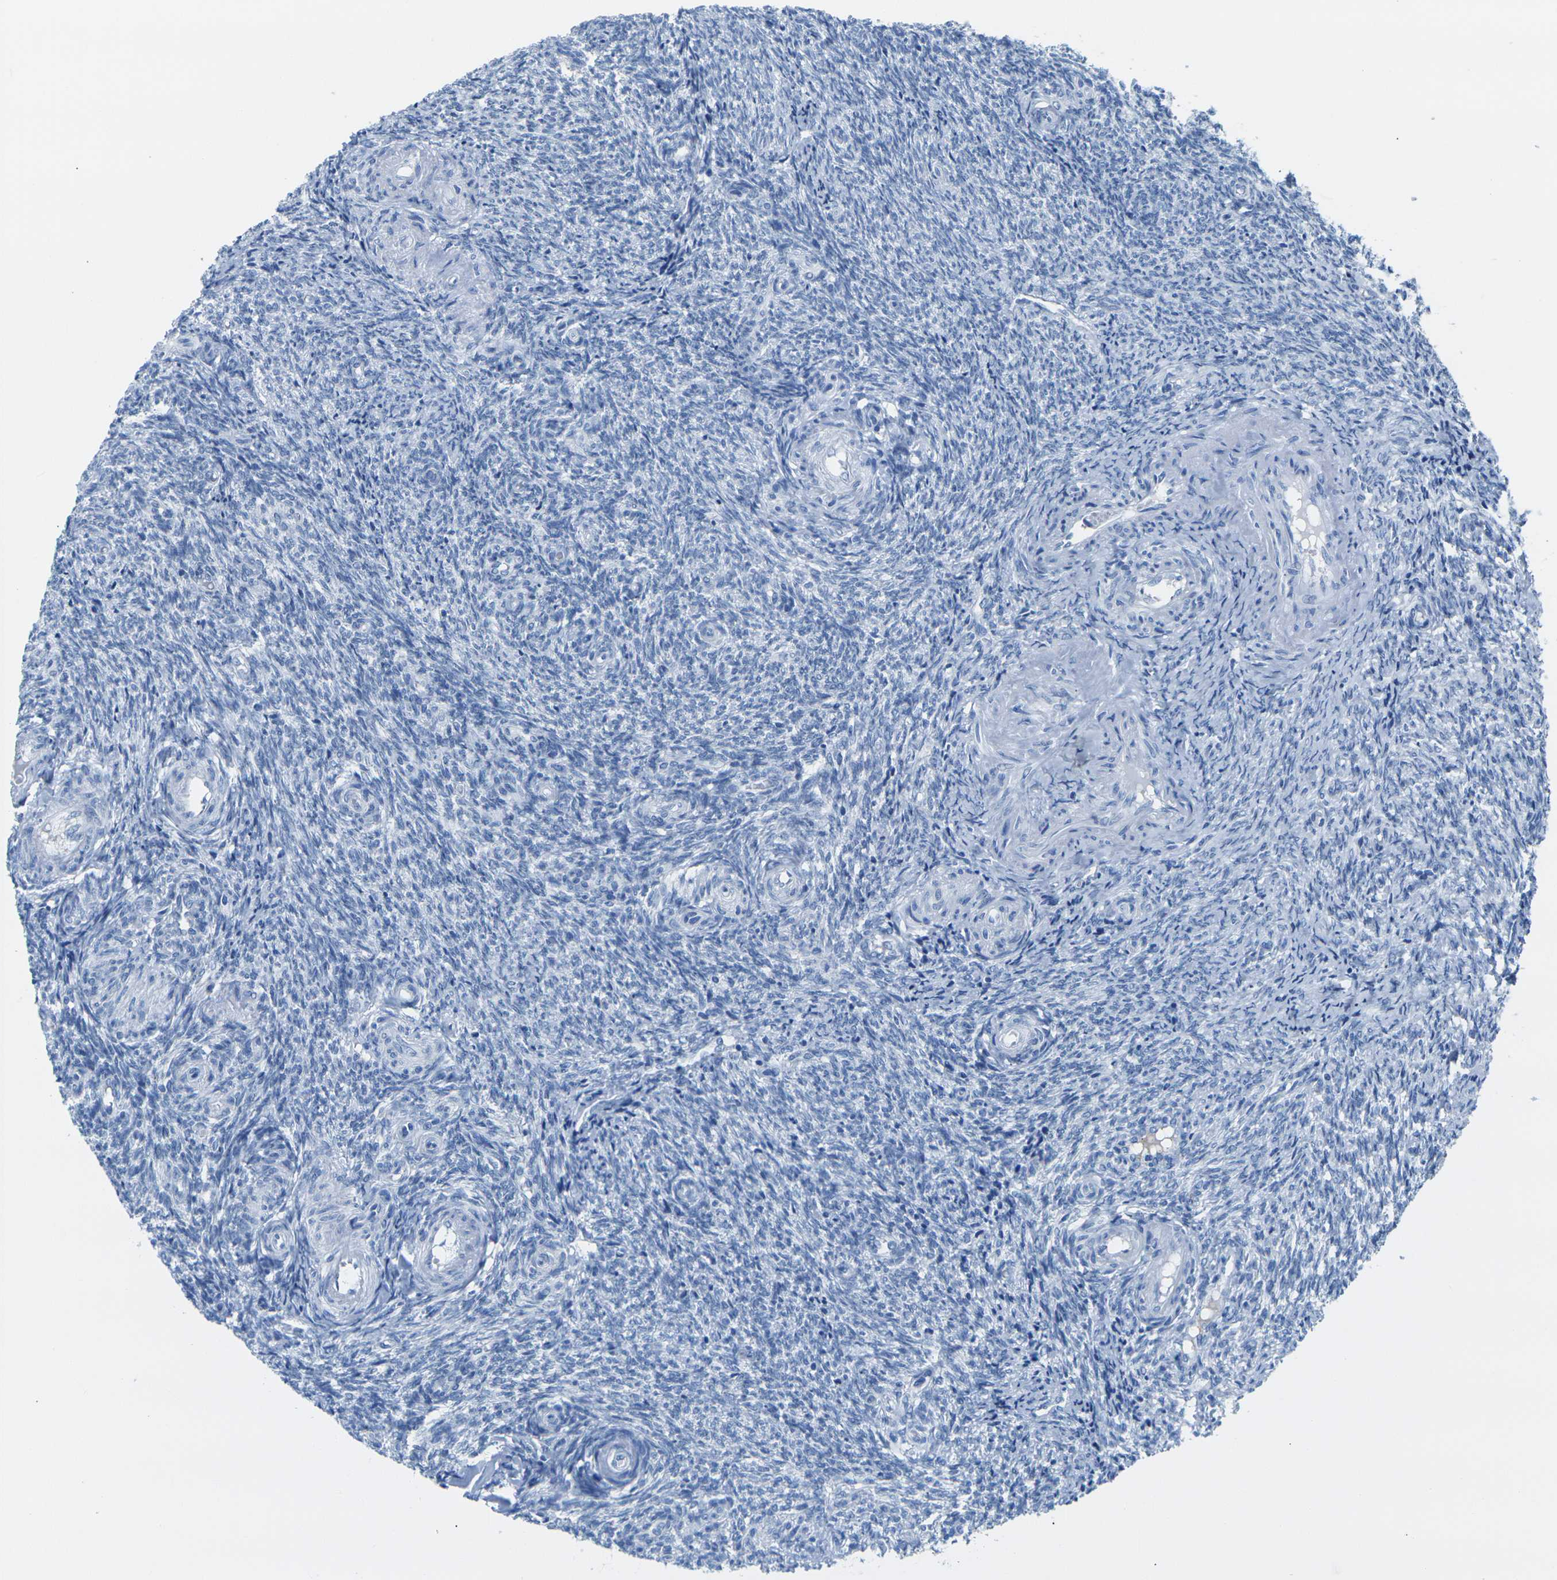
{"staining": {"intensity": "negative", "quantity": "none", "location": "none"}, "tissue": "ovary", "cell_type": "Follicle cells", "image_type": "normal", "snomed": [{"axis": "morphology", "description": "Normal tissue, NOS"}, {"axis": "topography", "description": "Ovary"}], "caption": "The micrograph demonstrates no significant positivity in follicle cells of ovary.", "gene": "CLDN7", "patient": {"sex": "female", "age": 41}}